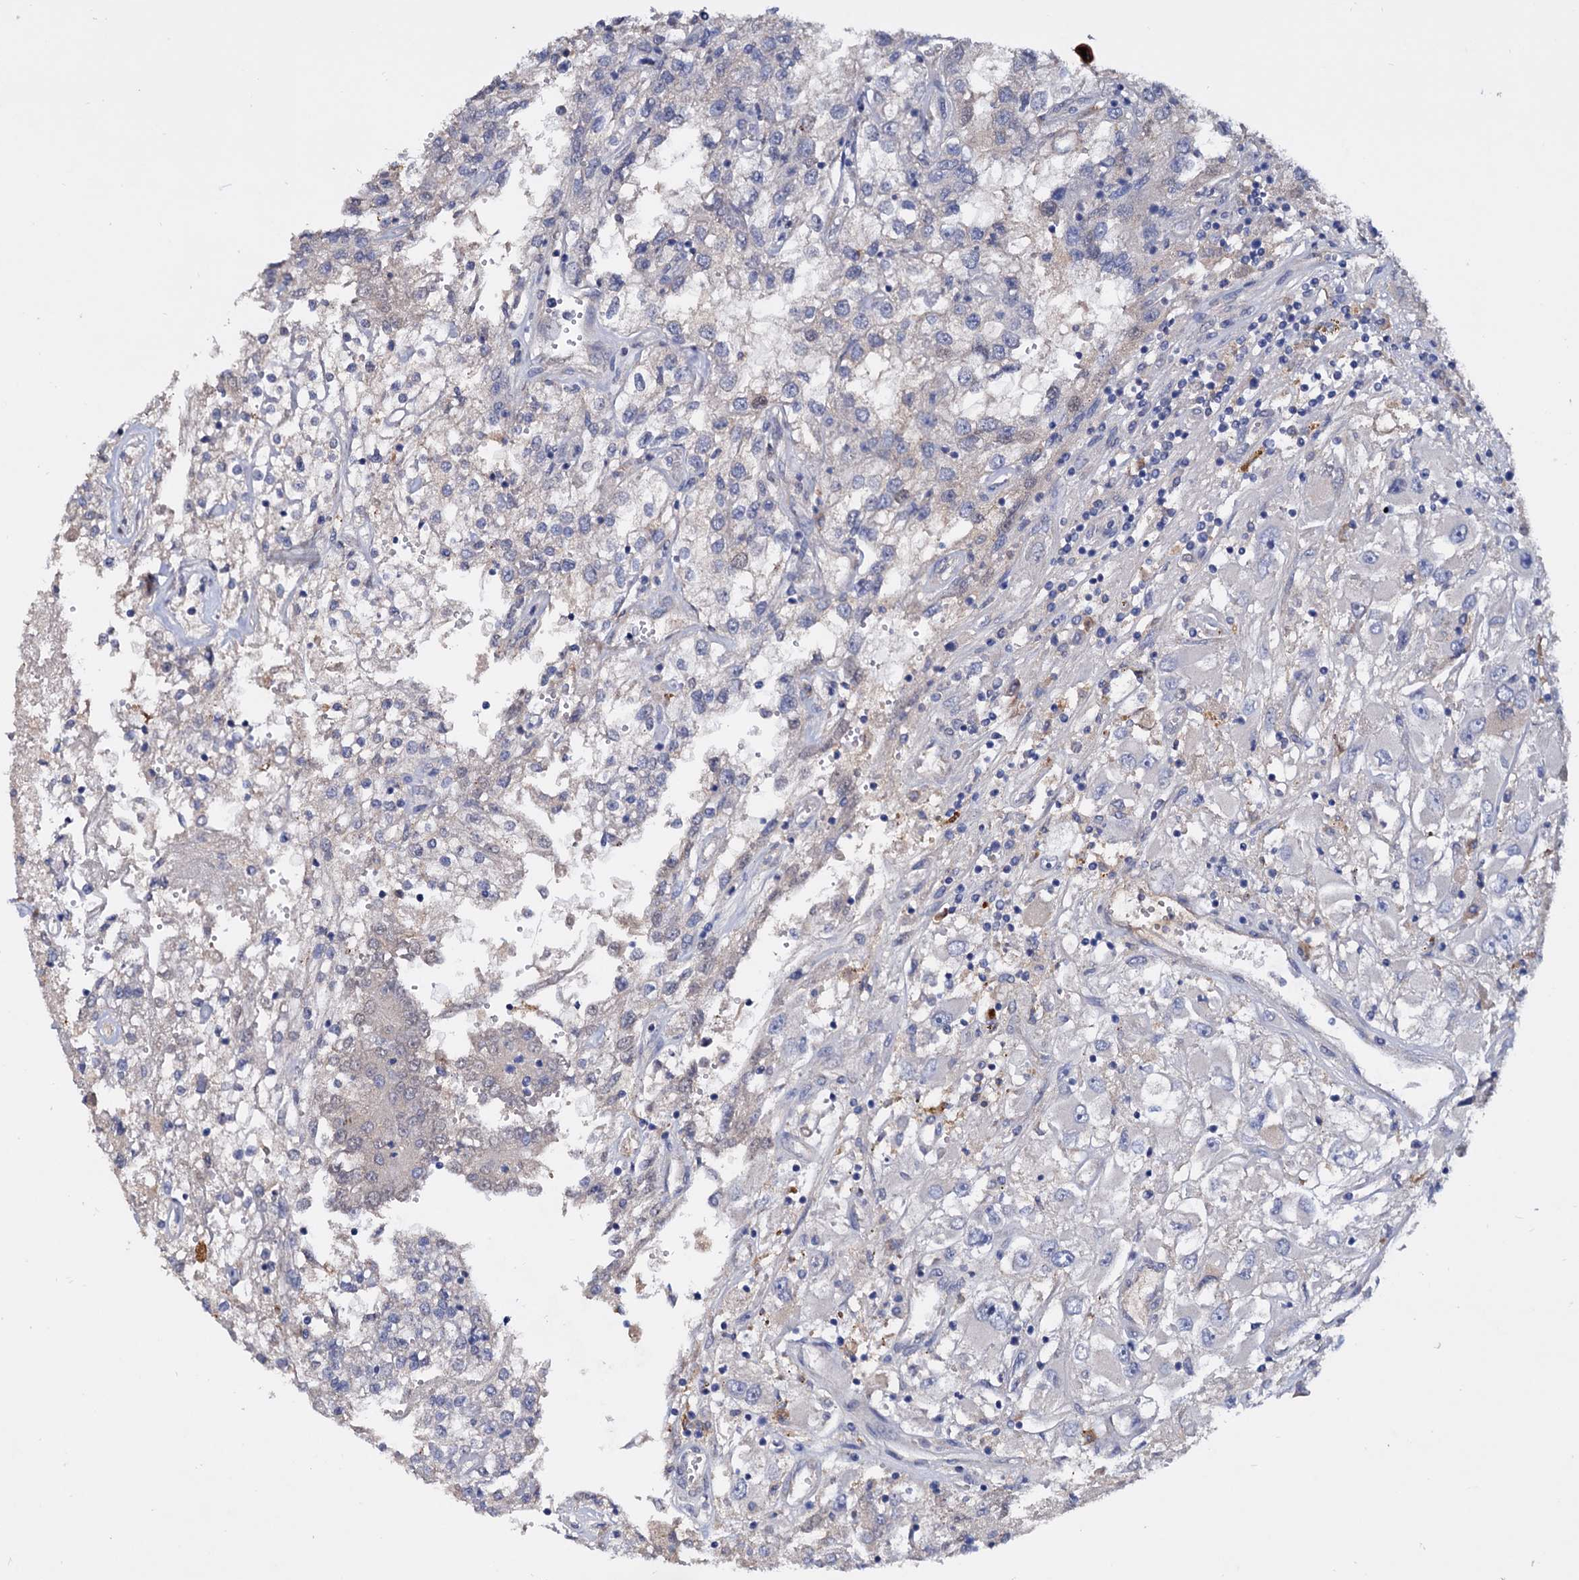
{"staining": {"intensity": "negative", "quantity": "none", "location": "none"}, "tissue": "renal cancer", "cell_type": "Tumor cells", "image_type": "cancer", "snomed": [{"axis": "morphology", "description": "Adenocarcinoma, NOS"}, {"axis": "topography", "description": "Kidney"}], "caption": "This is an immunohistochemistry micrograph of renal cancer (adenocarcinoma). There is no staining in tumor cells.", "gene": "NPAS4", "patient": {"sex": "female", "age": 52}}